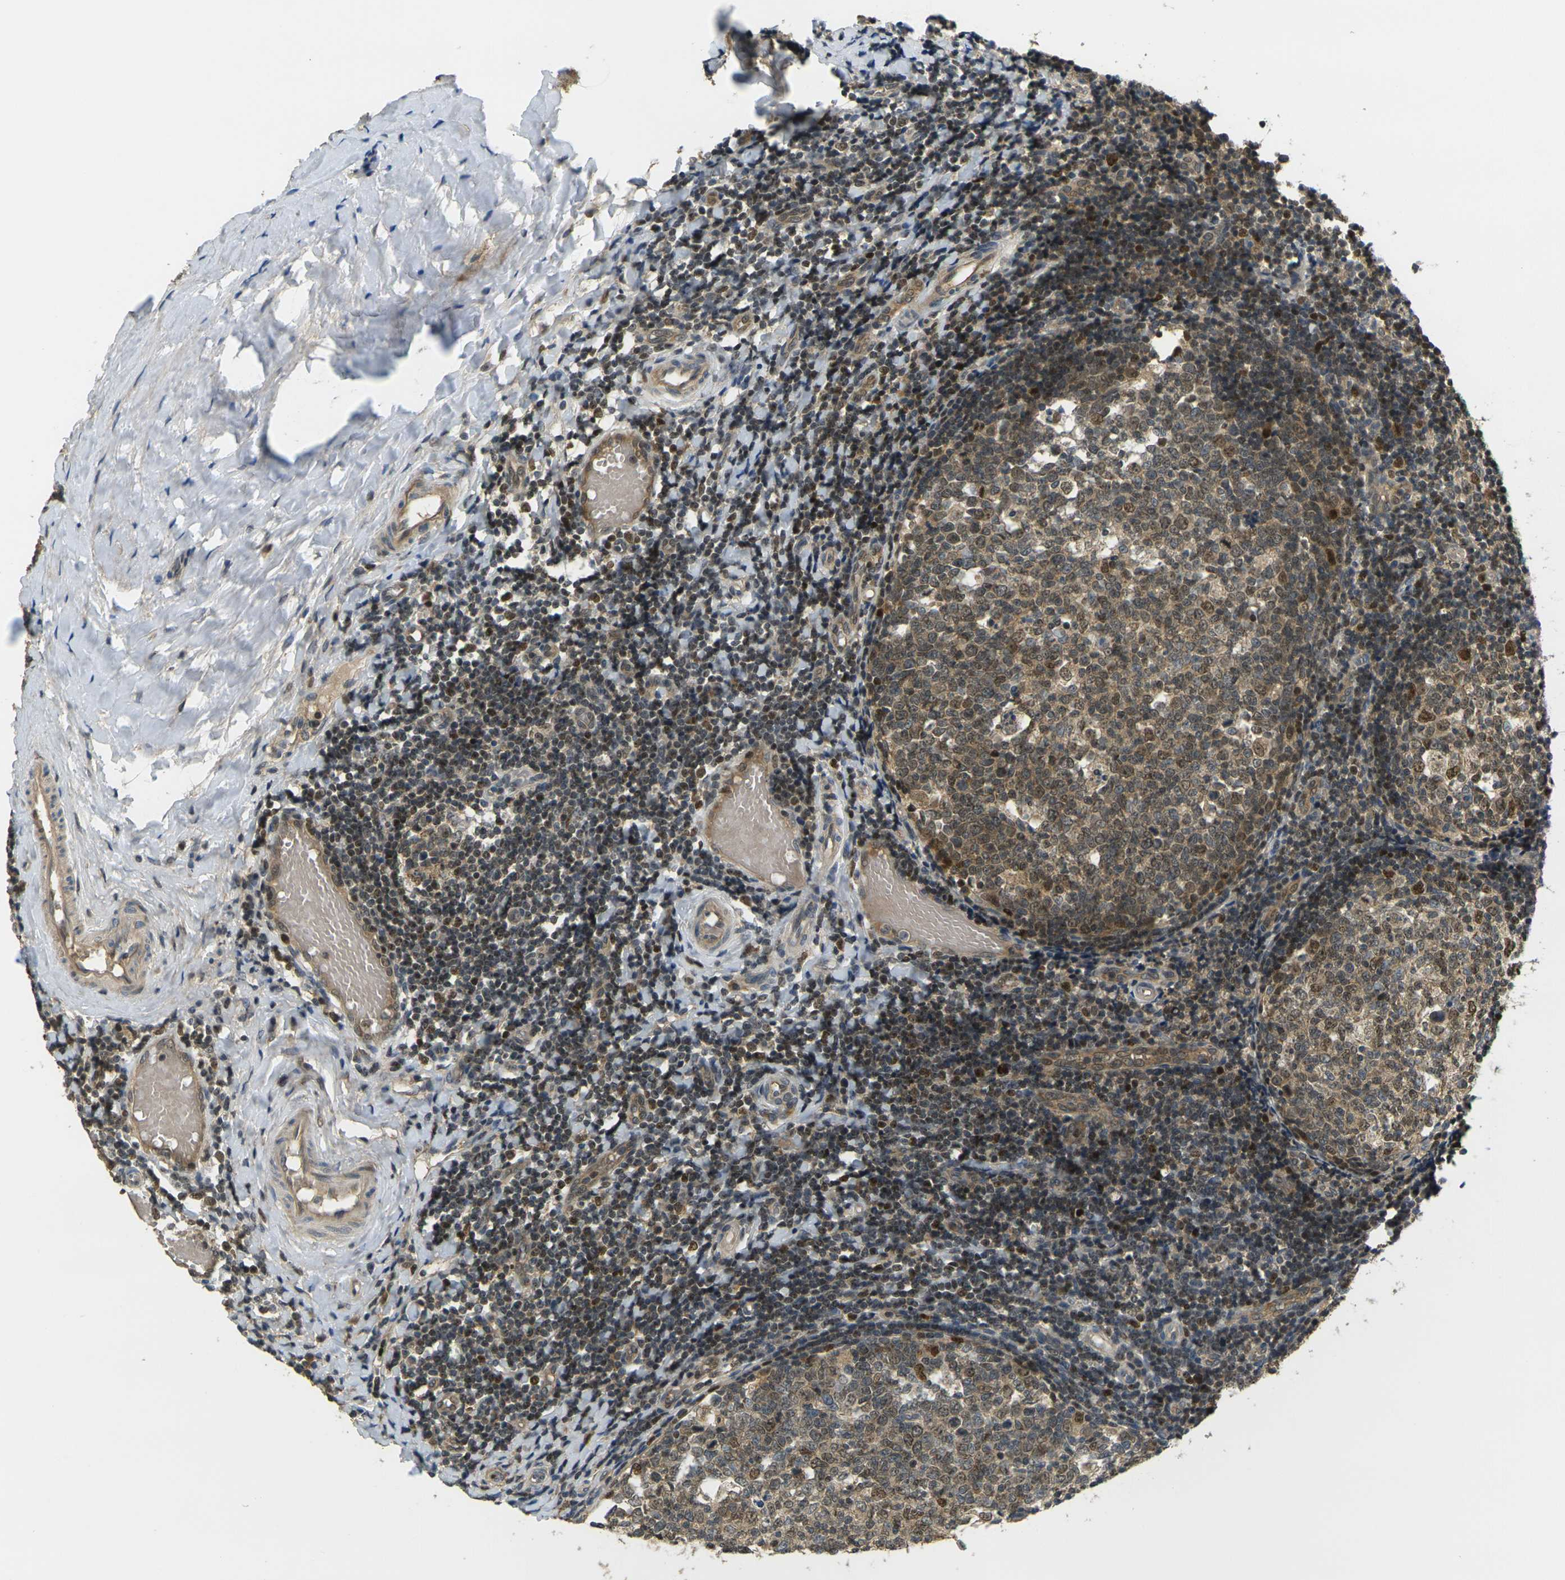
{"staining": {"intensity": "moderate", "quantity": ">75%", "location": "cytoplasmic/membranous,nuclear"}, "tissue": "tonsil", "cell_type": "Germinal center cells", "image_type": "normal", "snomed": [{"axis": "morphology", "description": "Normal tissue, NOS"}, {"axis": "topography", "description": "Tonsil"}], "caption": "Unremarkable tonsil exhibits moderate cytoplasmic/membranous,nuclear positivity in about >75% of germinal center cells.", "gene": "KLHL8", "patient": {"sex": "female", "age": 19}}